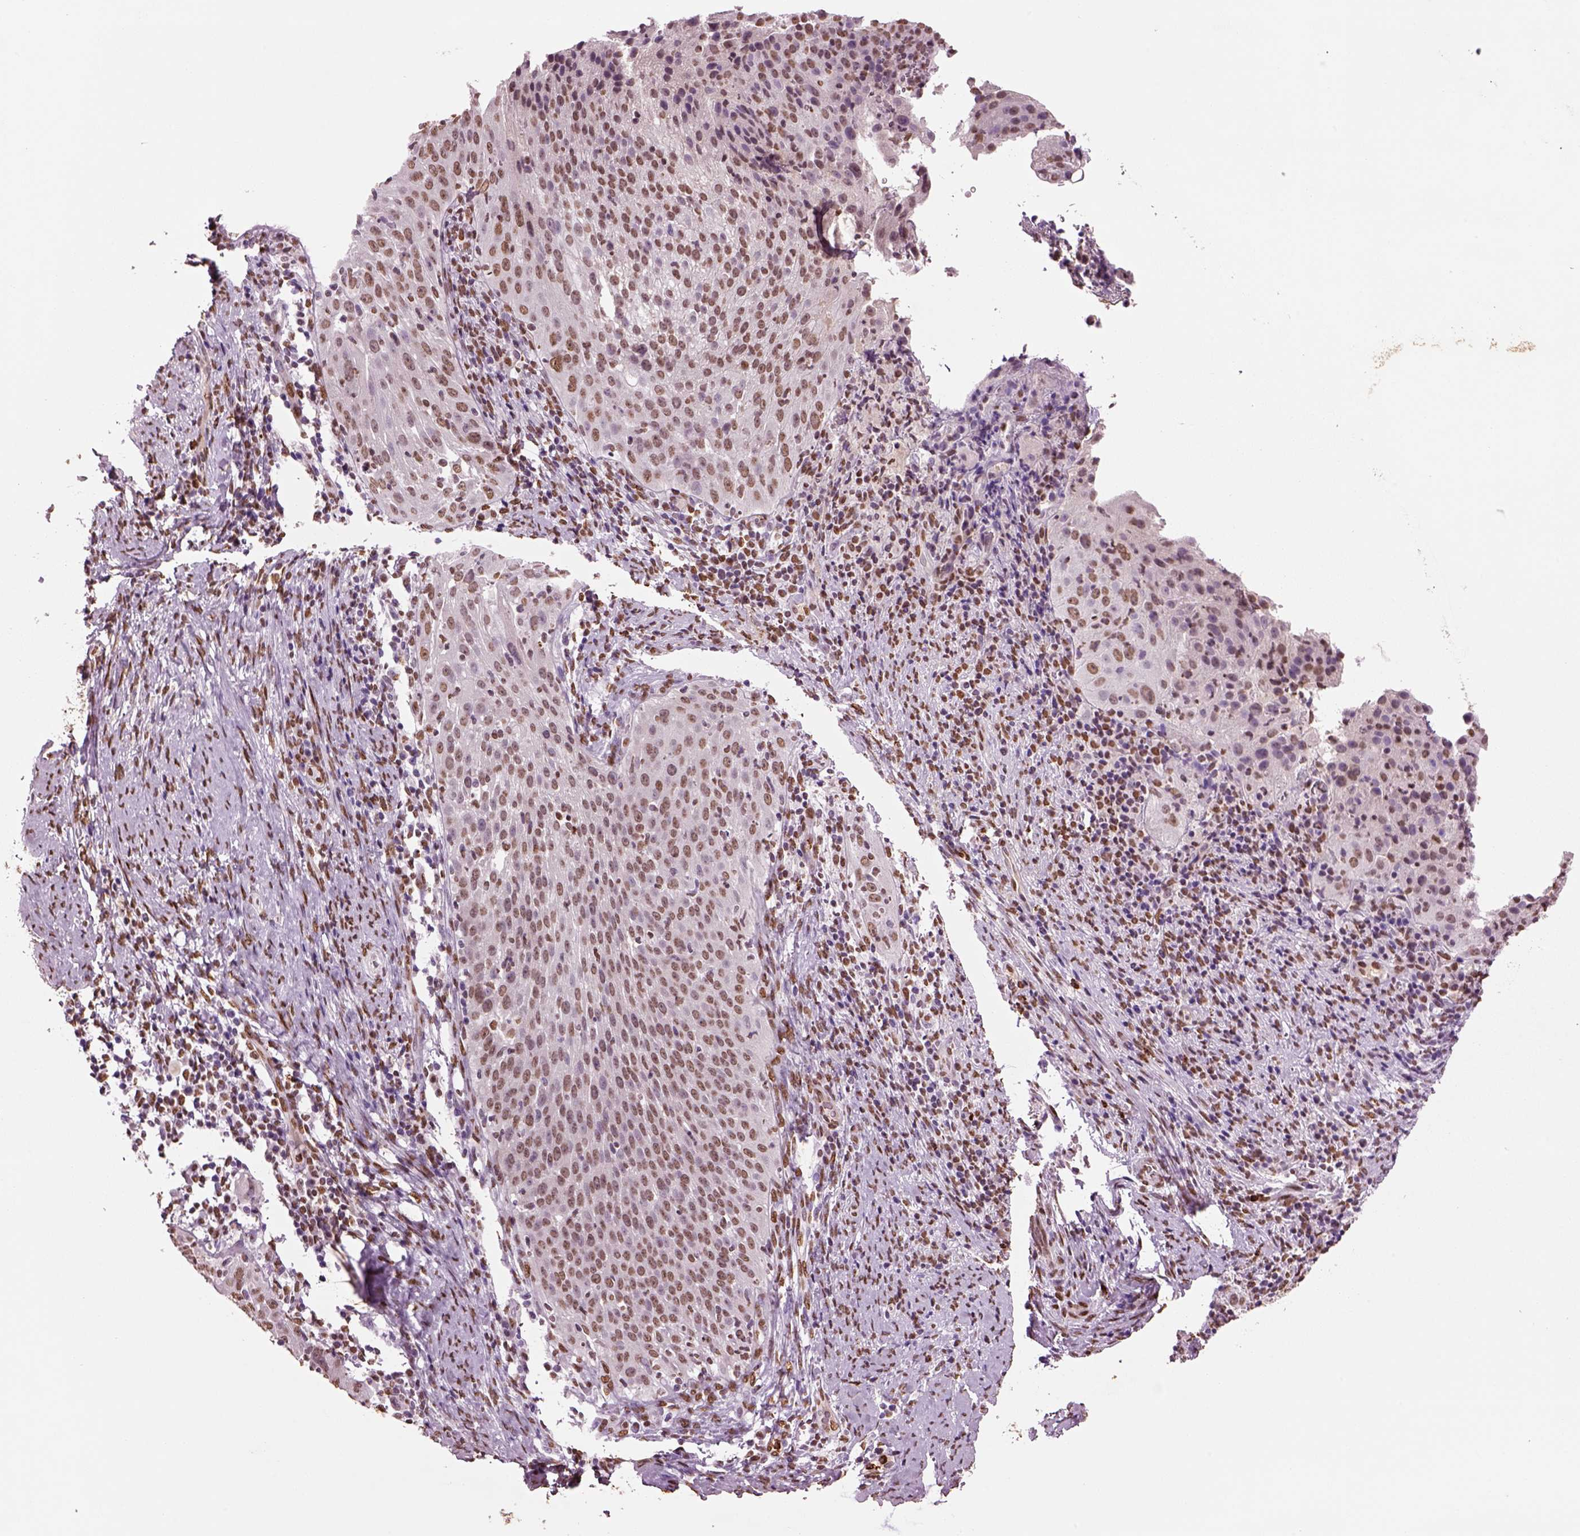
{"staining": {"intensity": "moderate", "quantity": ">75%", "location": "nuclear"}, "tissue": "cervical cancer", "cell_type": "Tumor cells", "image_type": "cancer", "snomed": [{"axis": "morphology", "description": "Squamous cell carcinoma, NOS"}, {"axis": "topography", "description": "Cervix"}], "caption": "A brown stain shows moderate nuclear positivity of a protein in cervical squamous cell carcinoma tumor cells. The staining was performed using DAB (3,3'-diaminobenzidine), with brown indicating positive protein expression. Nuclei are stained blue with hematoxylin.", "gene": "DDX3X", "patient": {"sex": "female", "age": 51}}